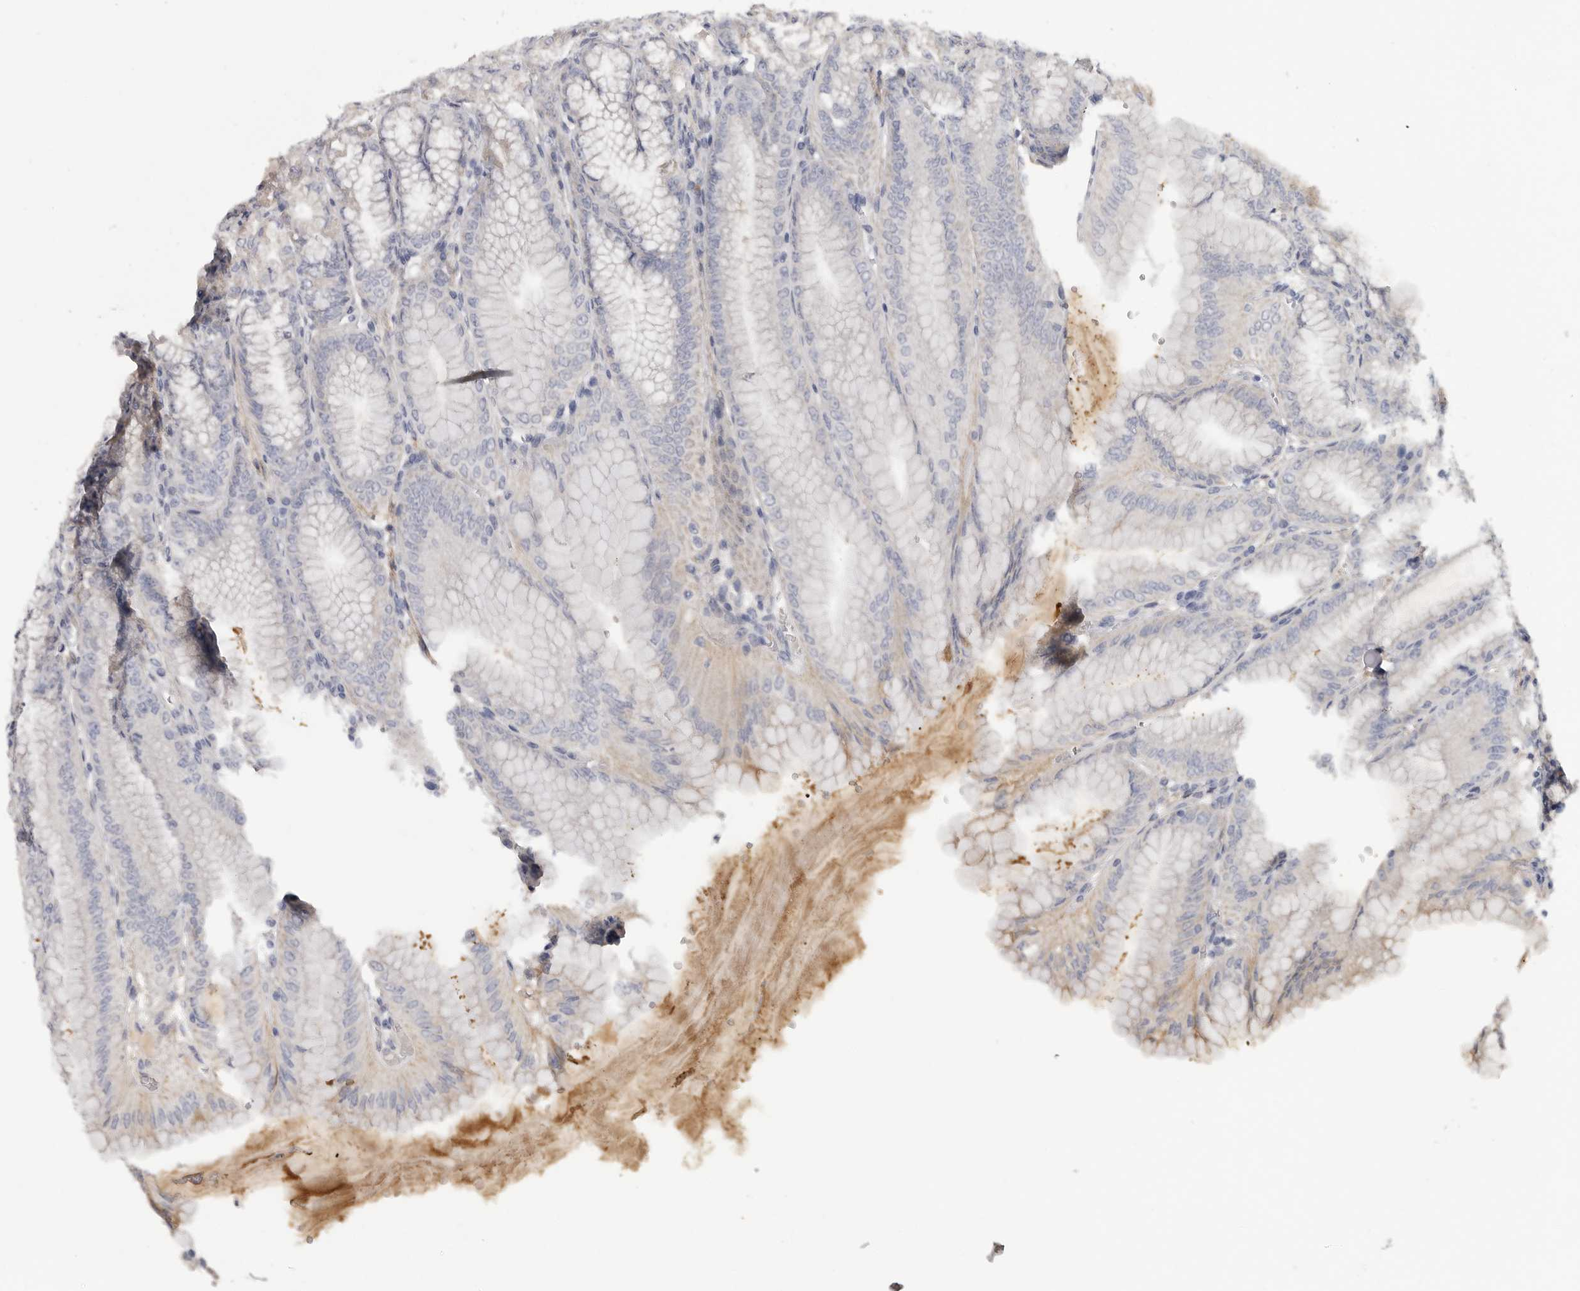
{"staining": {"intensity": "negative", "quantity": "none", "location": "none"}, "tissue": "stomach", "cell_type": "Glandular cells", "image_type": "normal", "snomed": [{"axis": "morphology", "description": "Normal tissue, NOS"}, {"axis": "topography", "description": "Stomach, lower"}], "caption": "DAB immunohistochemical staining of normal stomach displays no significant positivity in glandular cells.", "gene": "SDC3", "patient": {"sex": "male", "age": 71}}